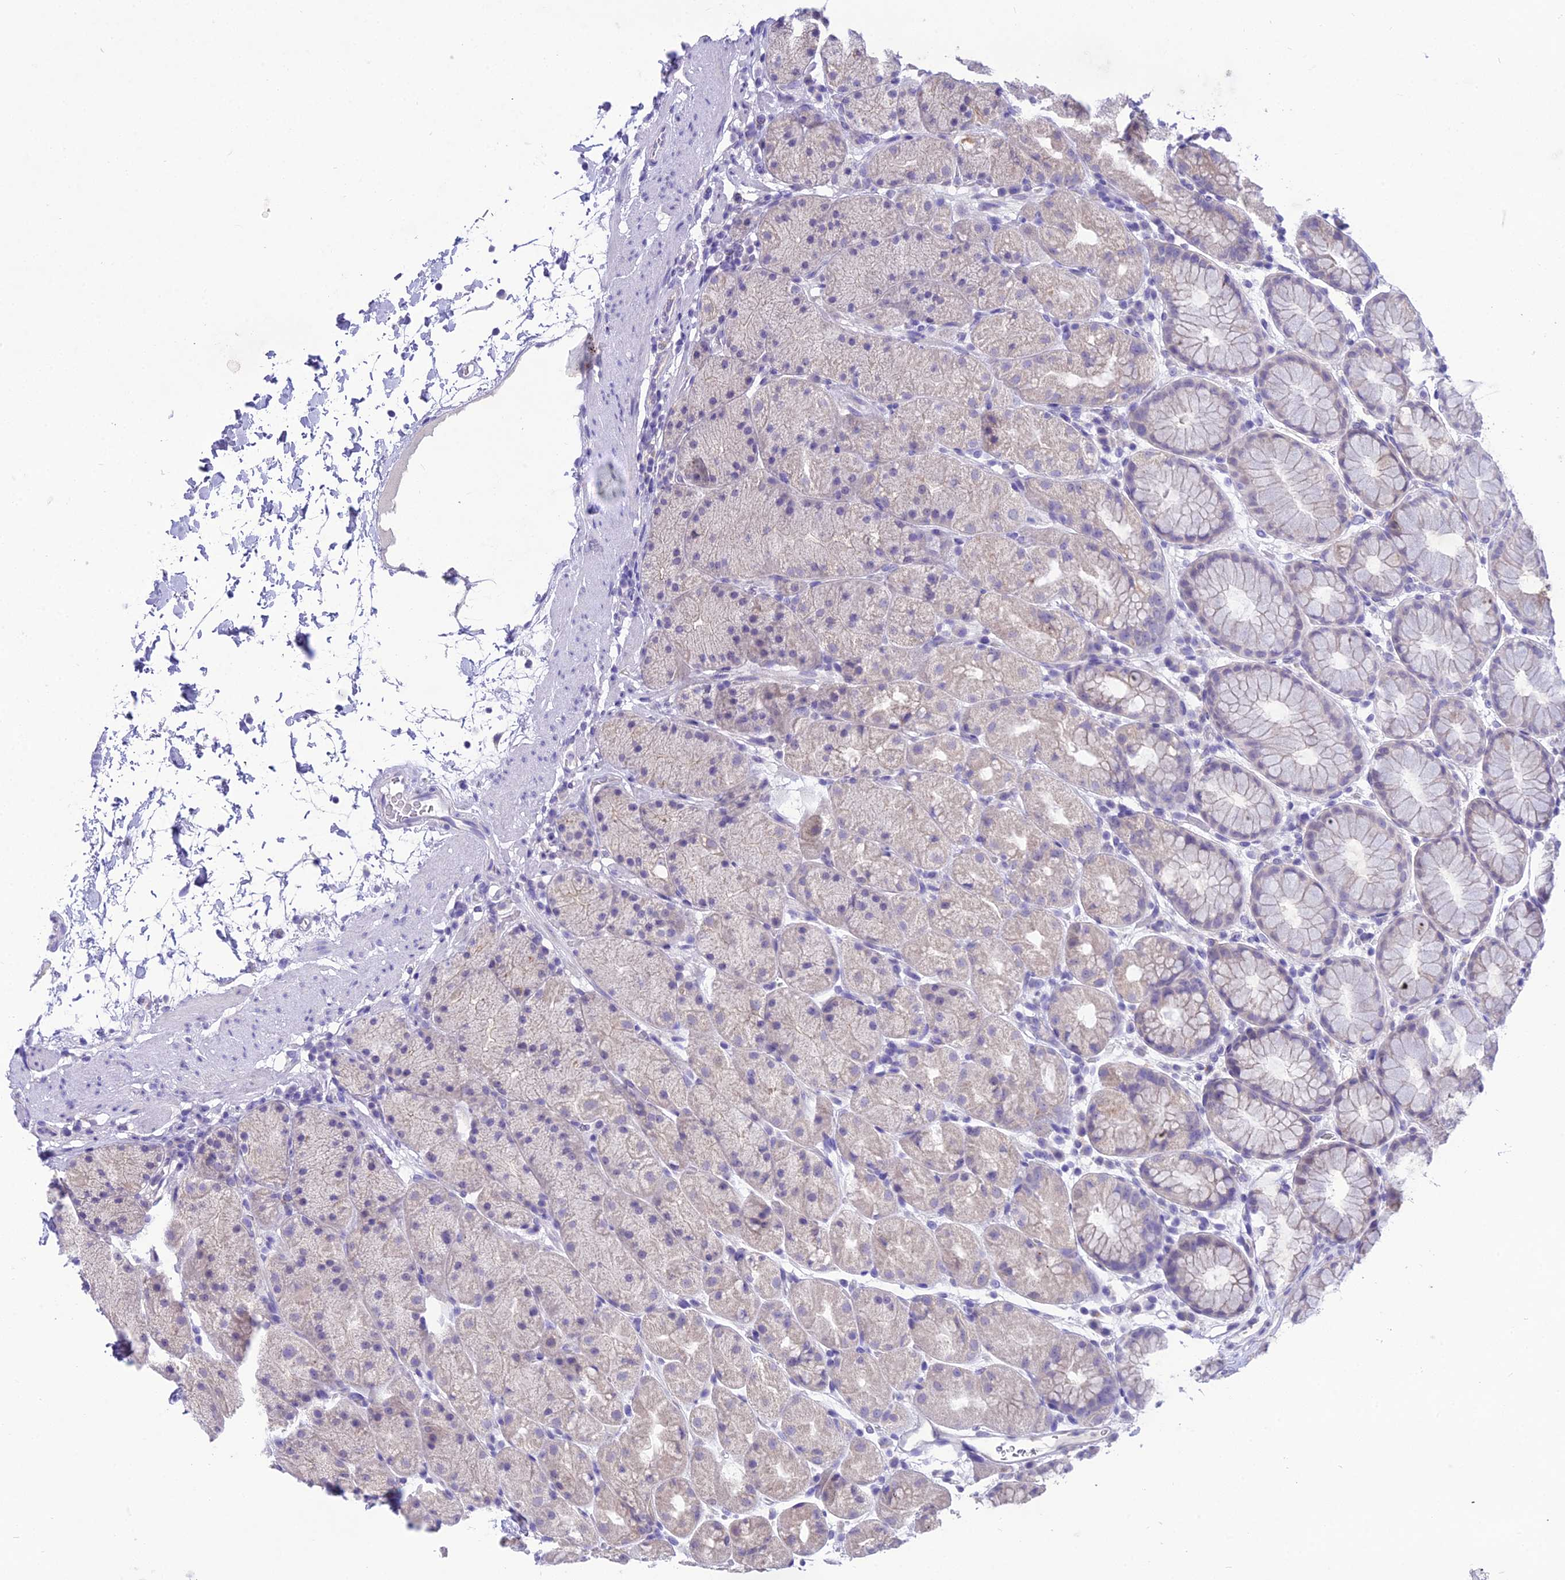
{"staining": {"intensity": "negative", "quantity": "none", "location": "none"}, "tissue": "stomach", "cell_type": "Glandular cells", "image_type": "normal", "snomed": [{"axis": "morphology", "description": "Normal tissue, NOS"}, {"axis": "topography", "description": "Stomach, upper"}, {"axis": "topography", "description": "Stomach, lower"}], "caption": "Immunohistochemistry (IHC) micrograph of unremarkable stomach: human stomach stained with DAB demonstrates no significant protein positivity in glandular cells.", "gene": "MIIP", "patient": {"sex": "male", "age": 67}}